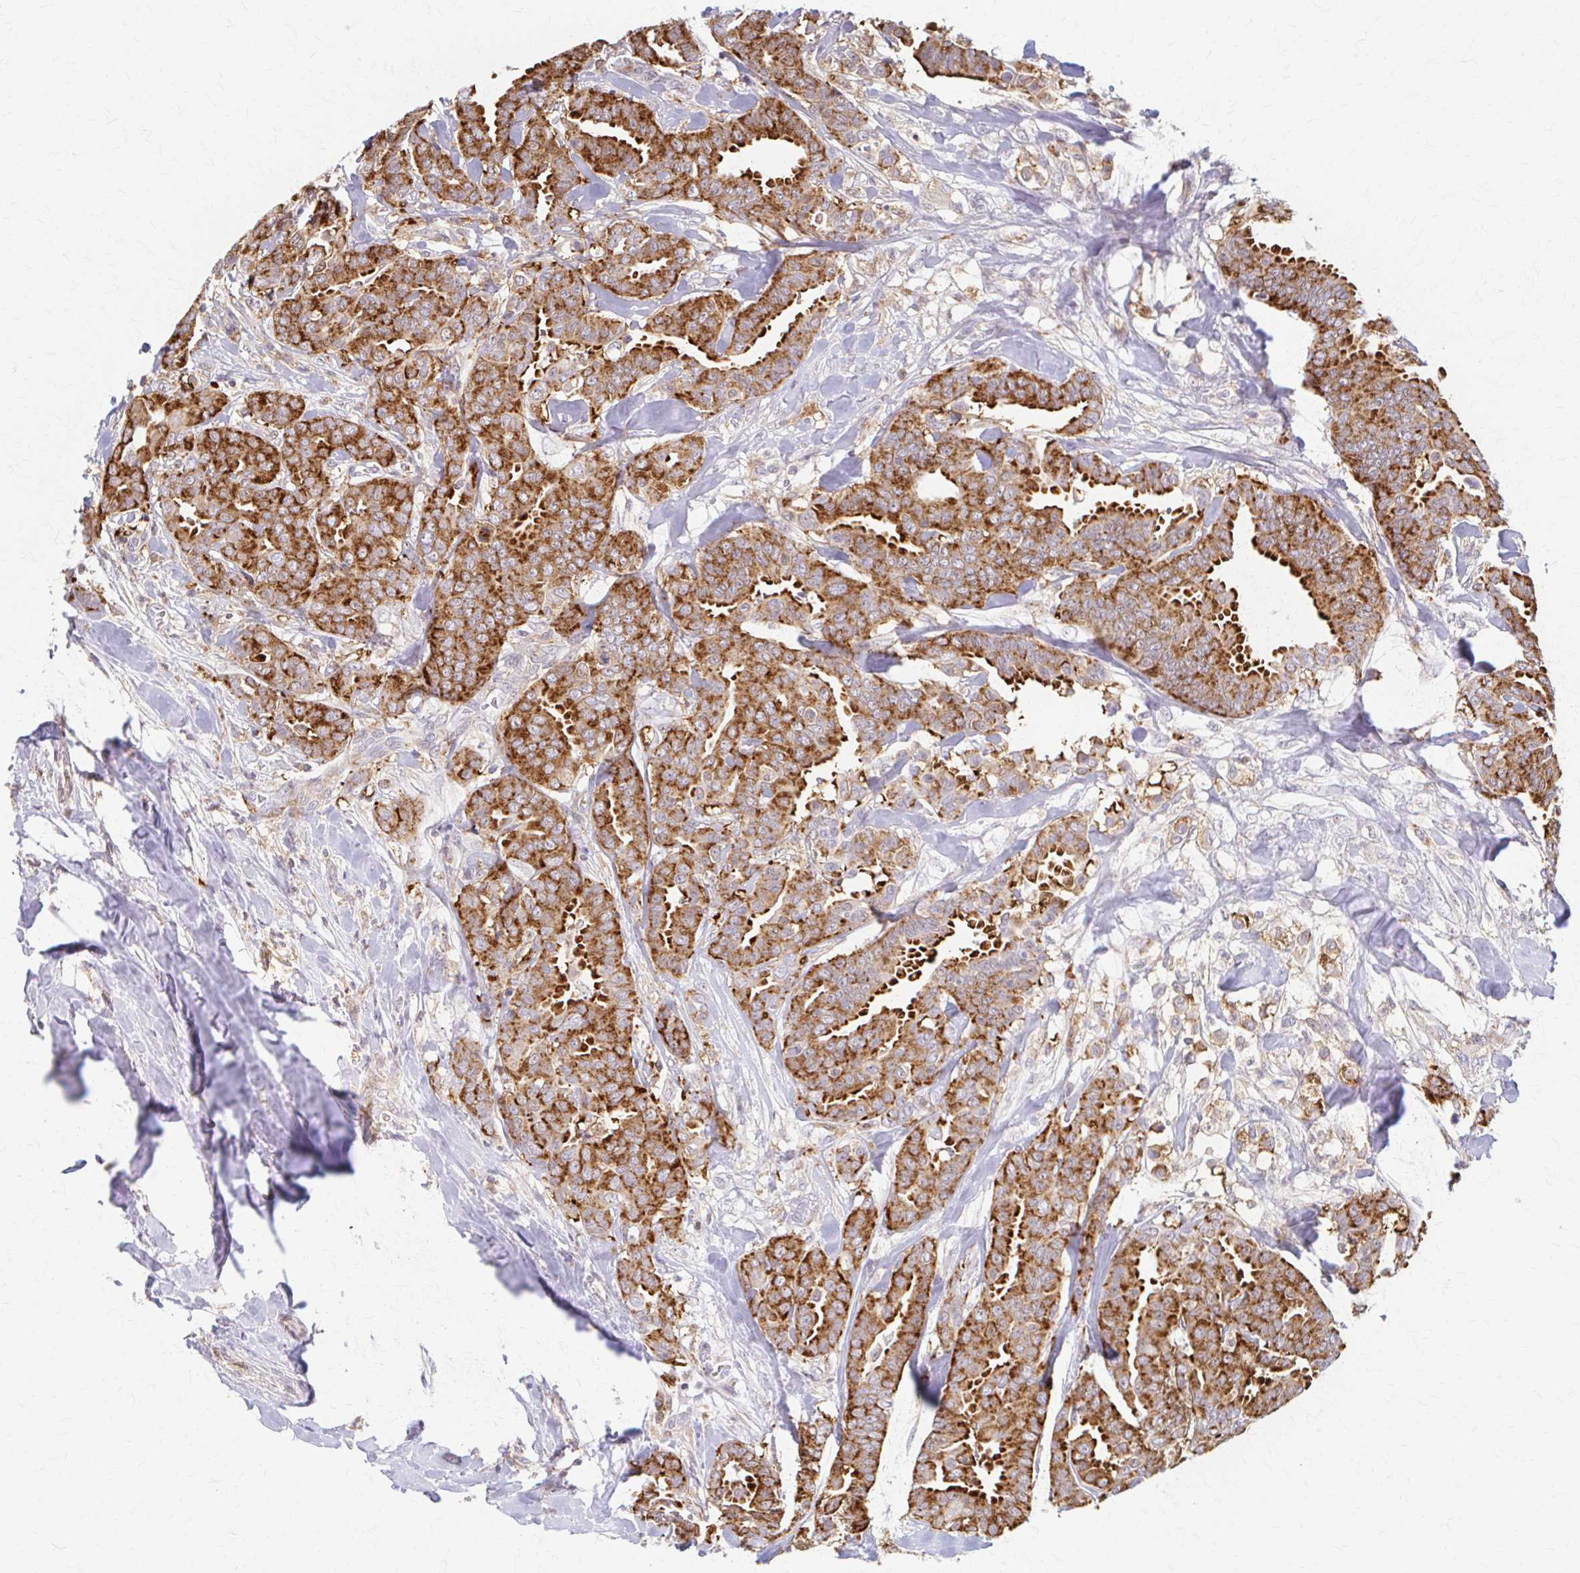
{"staining": {"intensity": "strong", "quantity": ">75%", "location": "cytoplasmic/membranous"}, "tissue": "breast cancer", "cell_type": "Tumor cells", "image_type": "cancer", "snomed": [{"axis": "morphology", "description": "Duct carcinoma"}, {"axis": "topography", "description": "Breast"}], "caption": "Immunohistochemistry of intraductal carcinoma (breast) displays high levels of strong cytoplasmic/membranous staining in approximately >75% of tumor cells.", "gene": "ARHGAP35", "patient": {"sex": "female", "age": 45}}